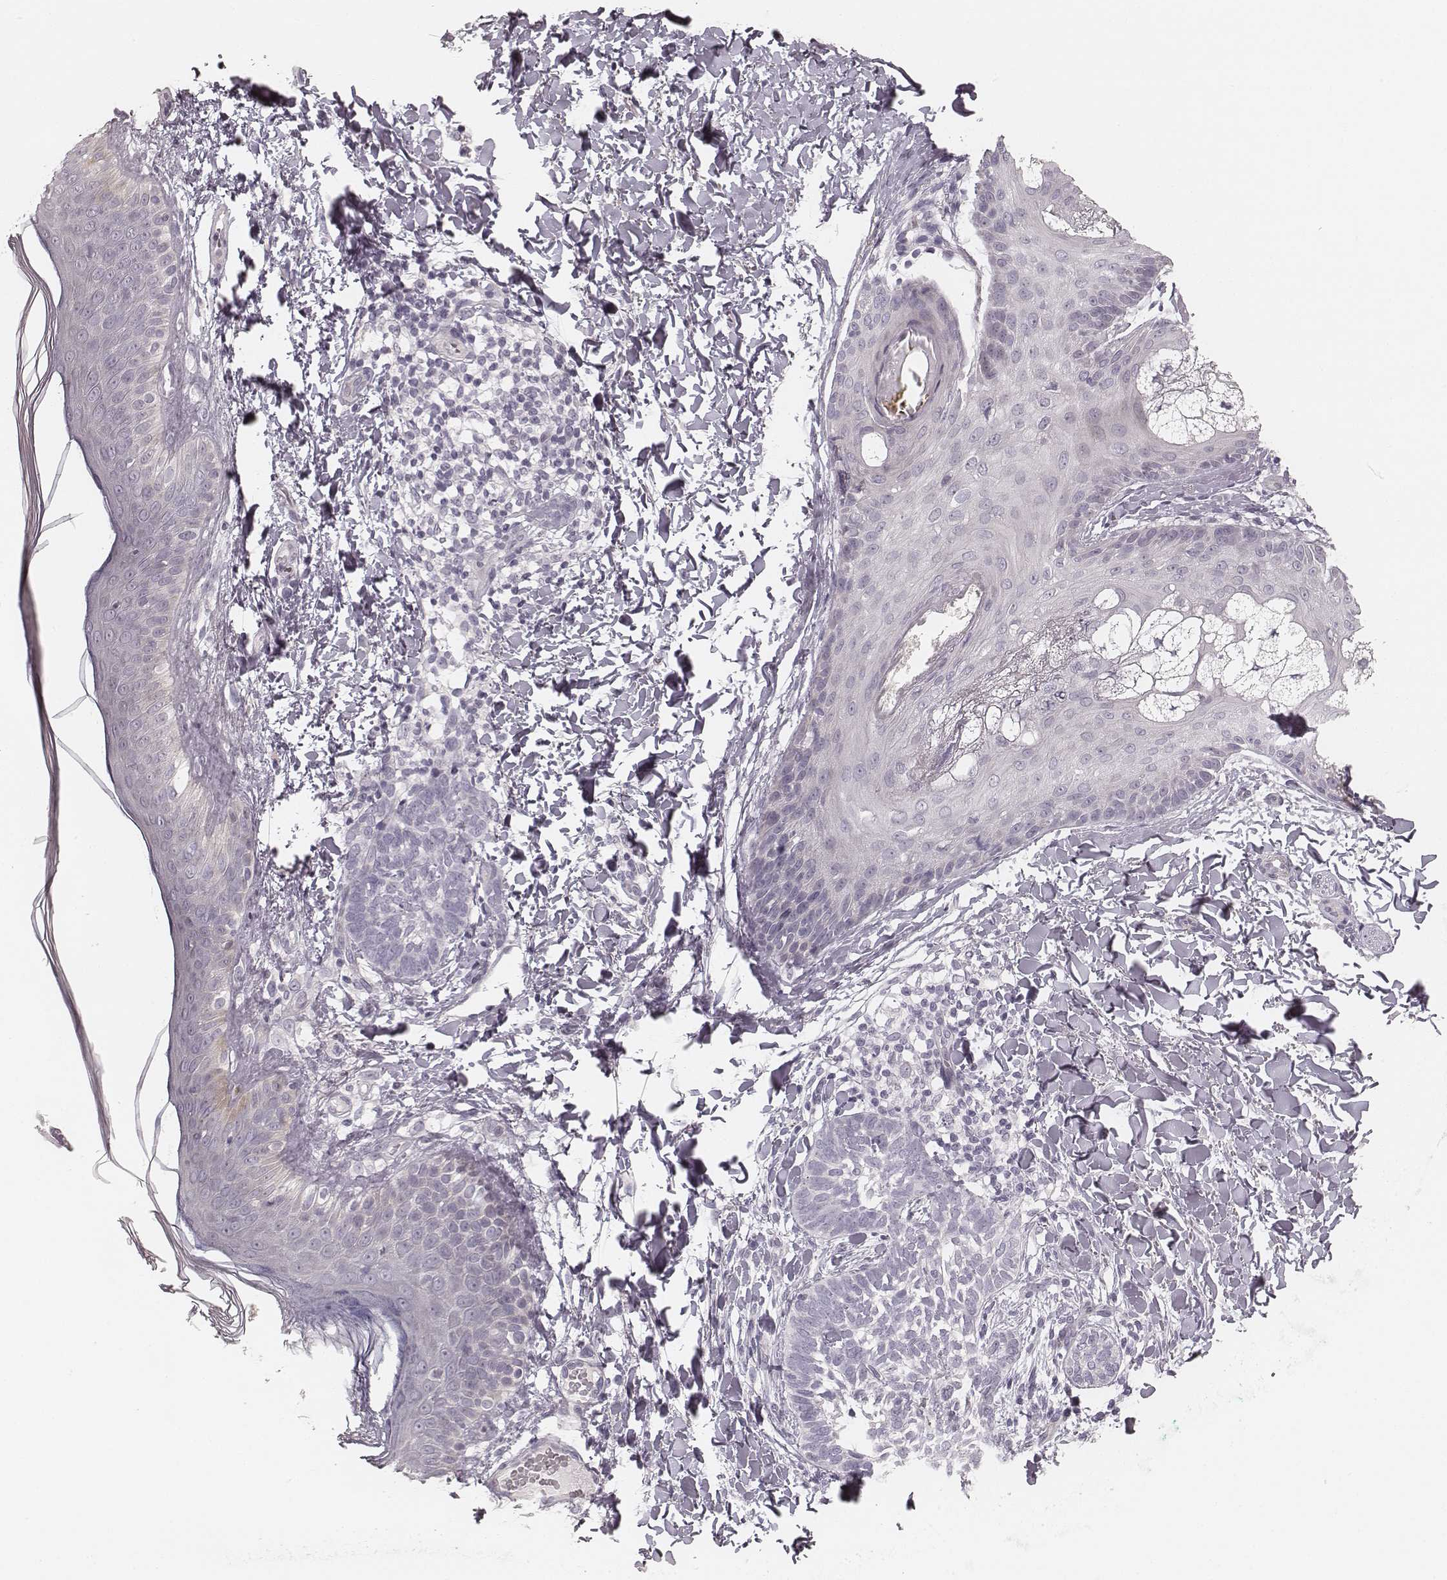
{"staining": {"intensity": "negative", "quantity": "none", "location": "none"}, "tissue": "skin cancer", "cell_type": "Tumor cells", "image_type": "cancer", "snomed": [{"axis": "morphology", "description": "Normal tissue, NOS"}, {"axis": "morphology", "description": "Basal cell carcinoma"}, {"axis": "topography", "description": "Skin"}], "caption": "Skin cancer (basal cell carcinoma) was stained to show a protein in brown. There is no significant positivity in tumor cells.", "gene": "SPATA24", "patient": {"sex": "male", "age": 46}}